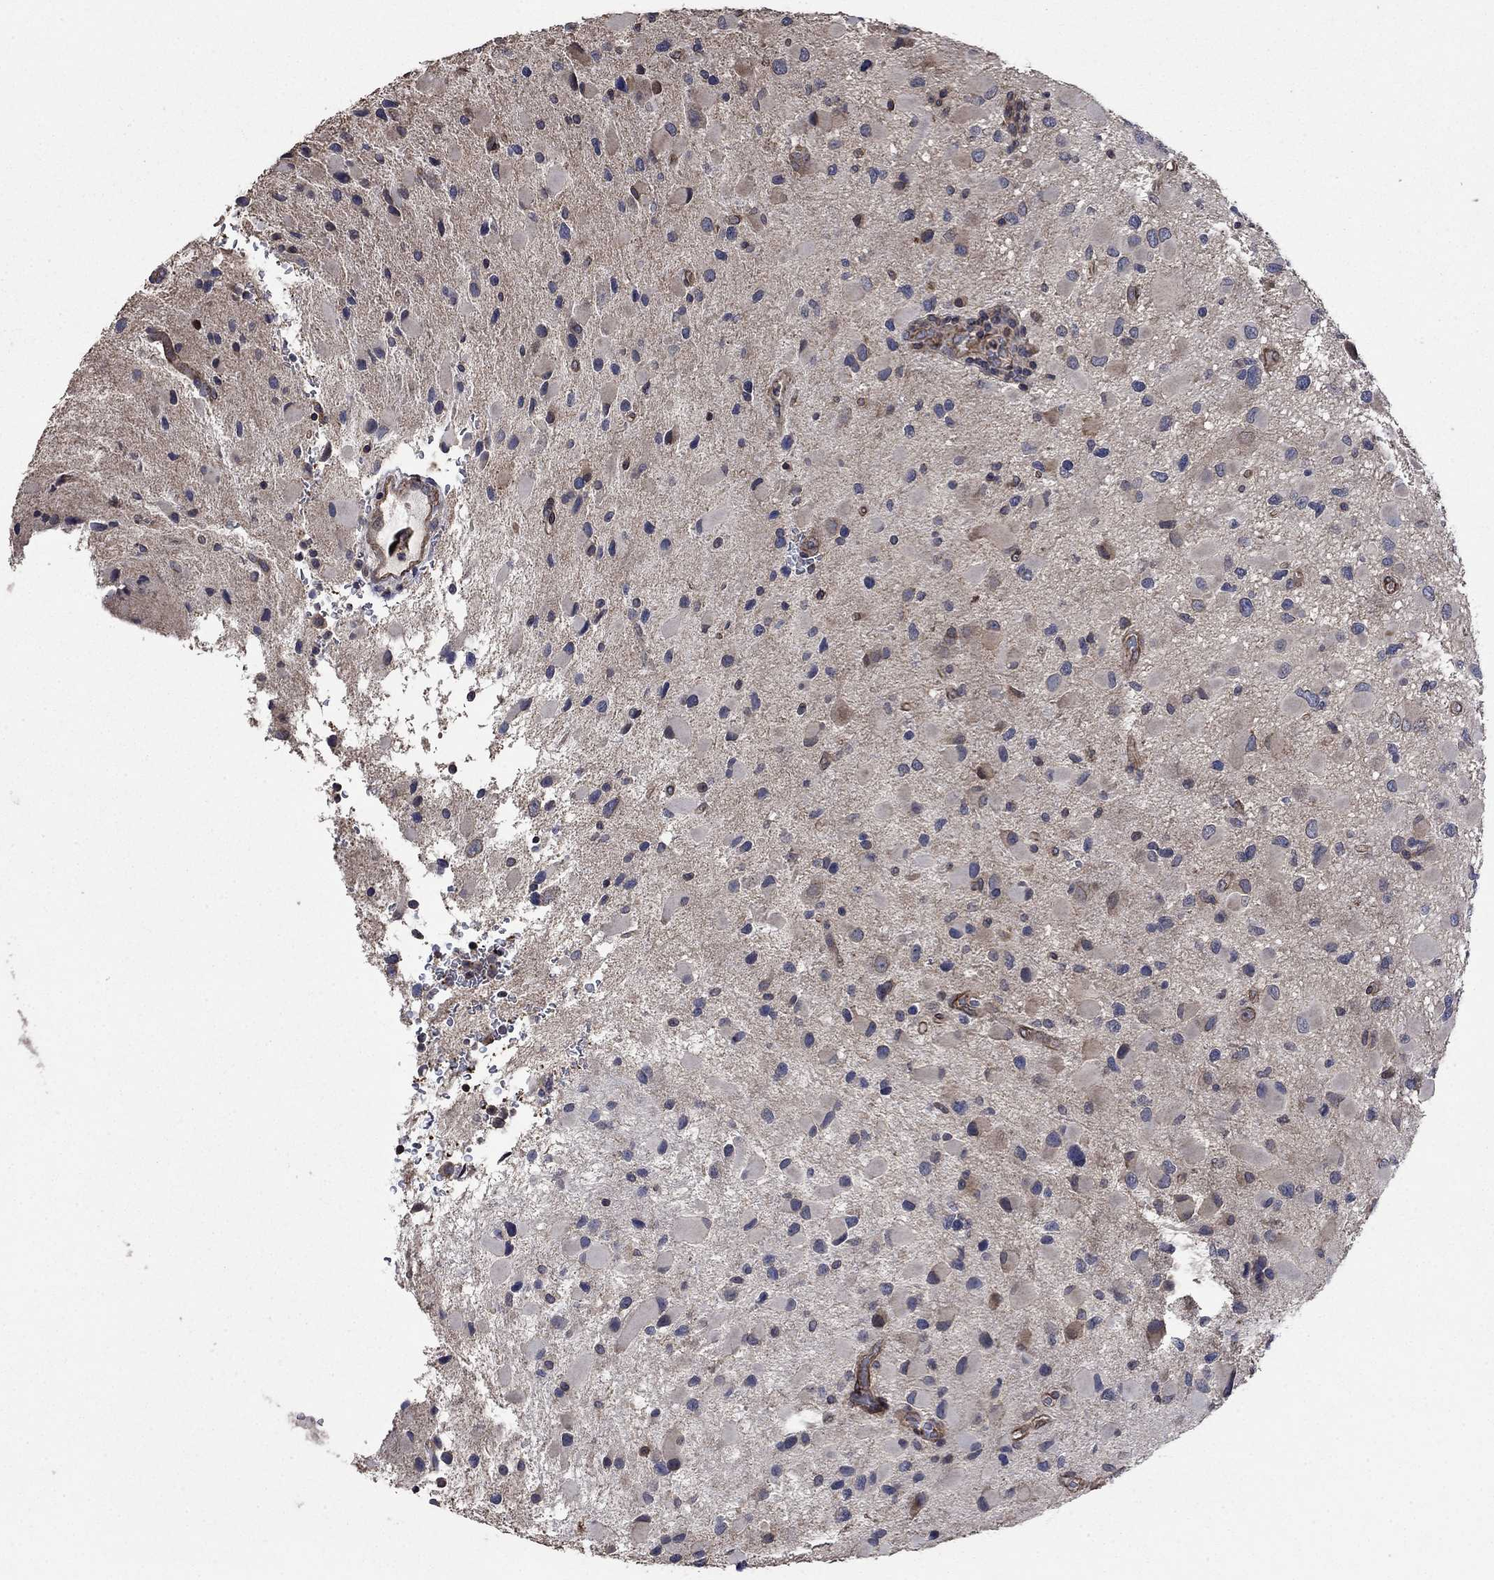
{"staining": {"intensity": "negative", "quantity": "none", "location": "none"}, "tissue": "glioma", "cell_type": "Tumor cells", "image_type": "cancer", "snomed": [{"axis": "morphology", "description": "Glioma, malignant, Low grade"}, {"axis": "topography", "description": "Brain"}], "caption": "A histopathology image of human malignant glioma (low-grade) is negative for staining in tumor cells.", "gene": "PDE3A", "patient": {"sex": "female", "age": 32}}